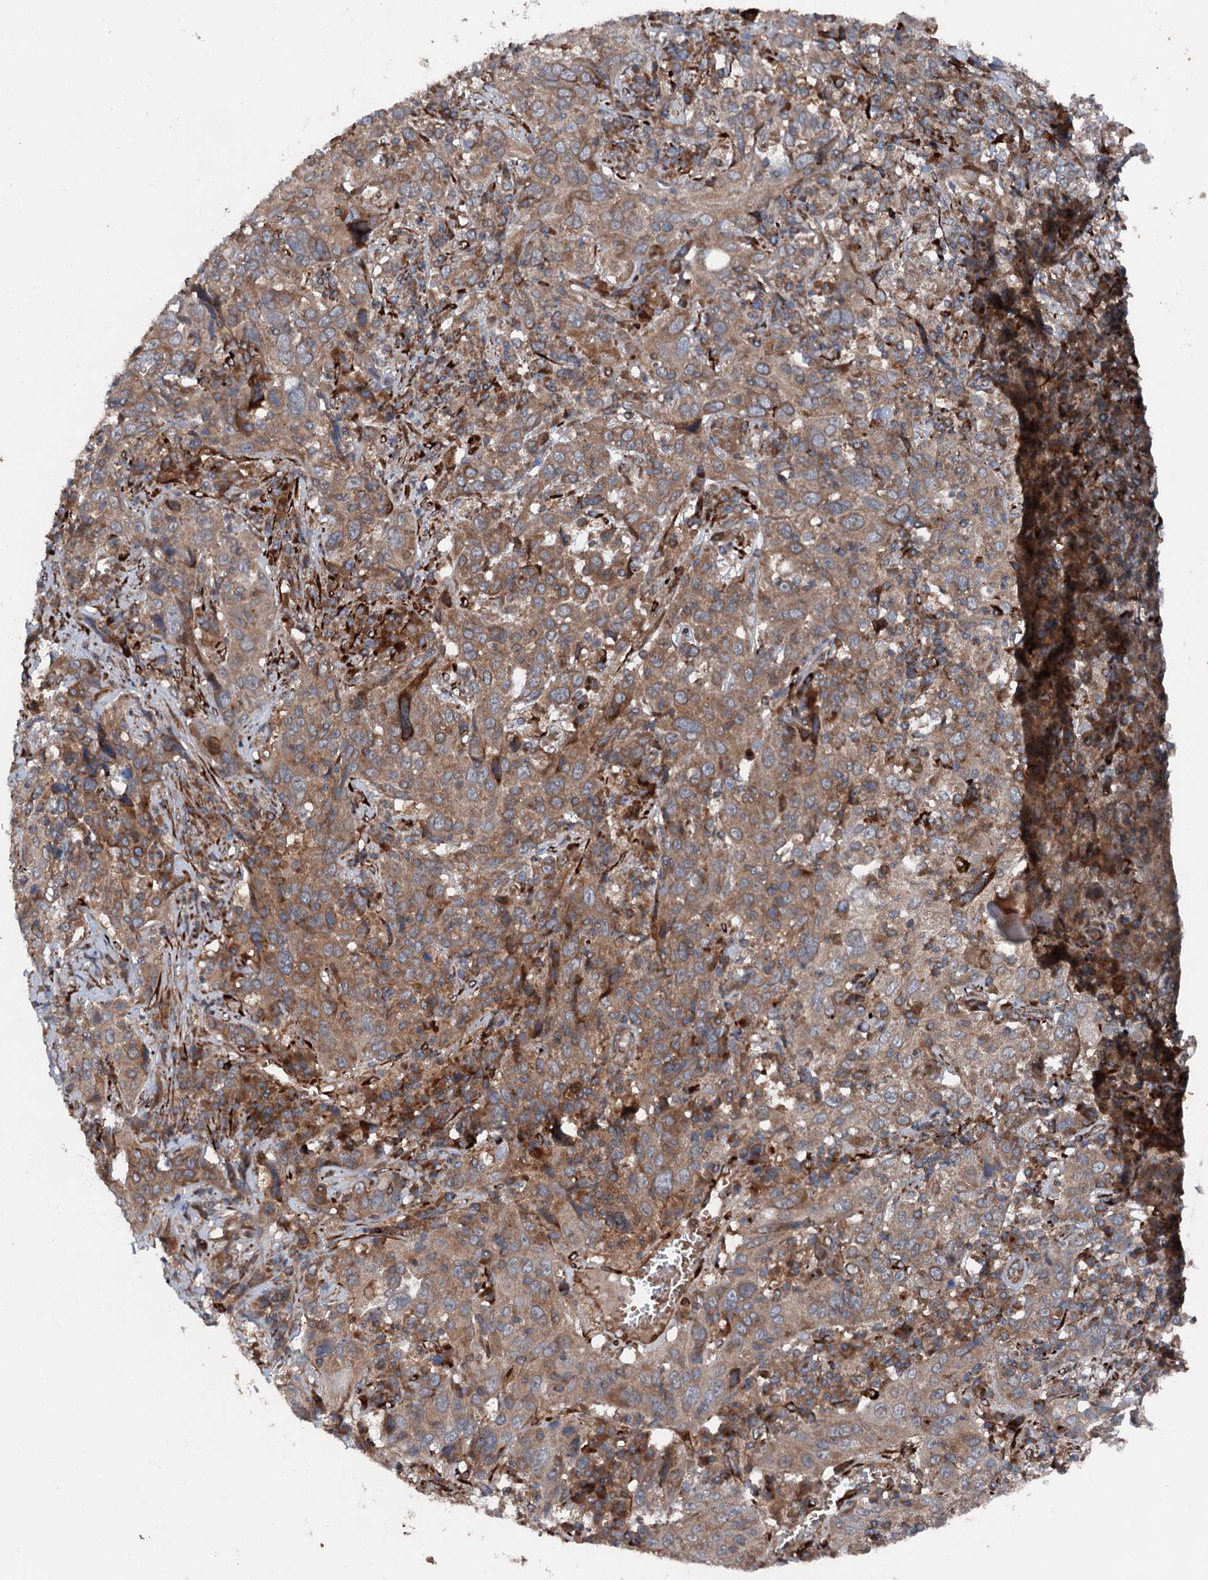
{"staining": {"intensity": "moderate", "quantity": "25%-75%", "location": "cytoplasmic/membranous"}, "tissue": "cervical cancer", "cell_type": "Tumor cells", "image_type": "cancer", "snomed": [{"axis": "morphology", "description": "Squamous cell carcinoma, NOS"}, {"axis": "topography", "description": "Cervix"}], "caption": "This is an image of IHC staining of cervical squamous cell carcinoma, which shows moderate expression in the cytoplasmic/membranous of tumor cells.", "gene": "DDIAS", "patient": {"sex": "female", "age": 46}}